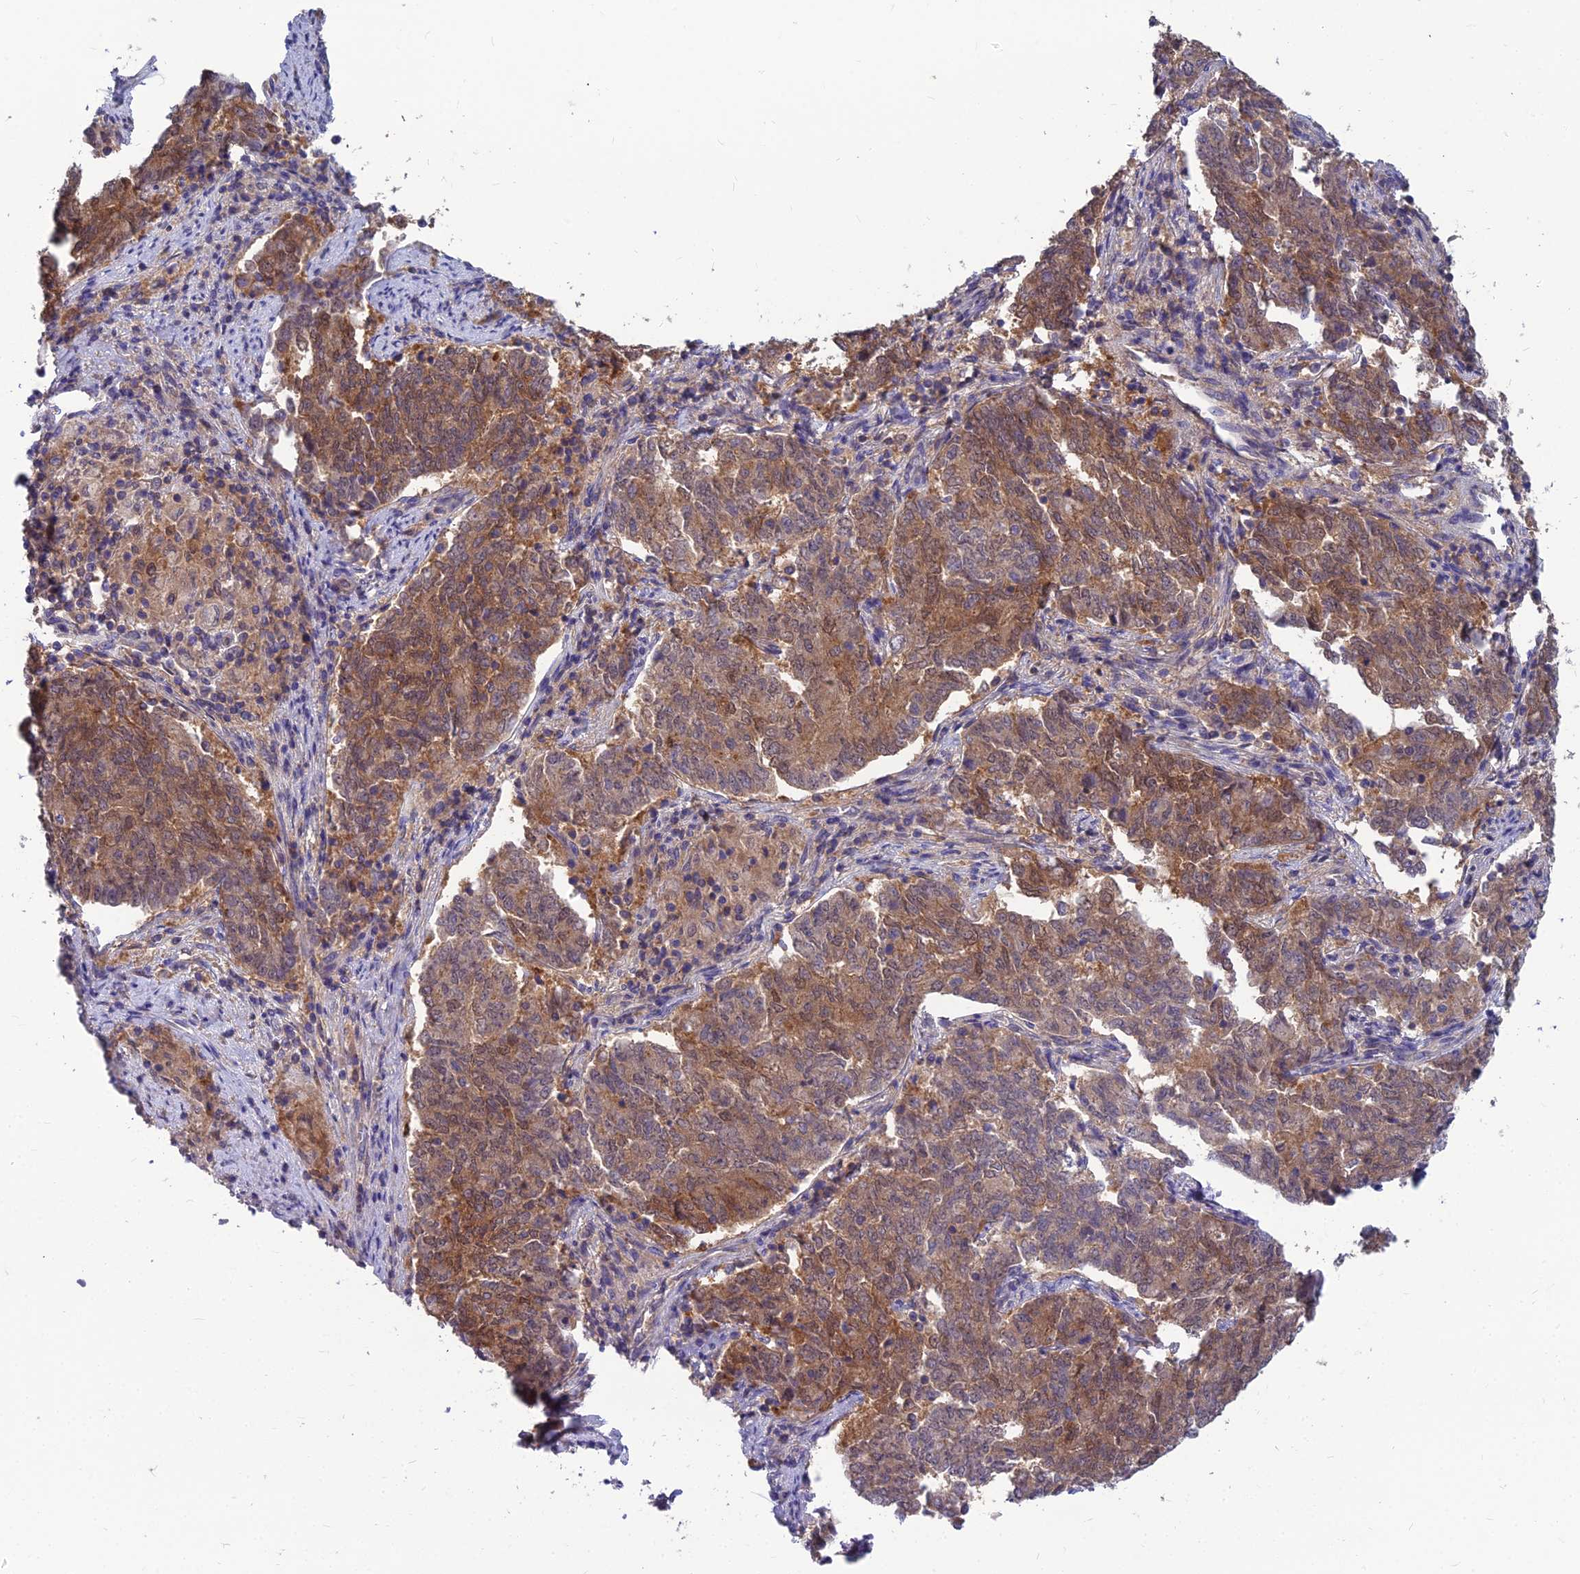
{"staining": {"intensity": "moderate", "quantity": ">75%", "location": "cytoplasmic/membranous"}, "tissue": "endometrial cancer", "cell_type": "Tumor cells", "image_type": "cancer", "snomed": [{"axis": "morphology", "description": "Adenocarcinoma, NOS"}, {"axis": "topography", "description": "Endometrium"}], "caption": "Immunohistochemical staining of adenocarcinoma (endometrial) displays moderate cytoplasmic/membranous protein positivity in about >75% of tumor cells. (Stains: DAB (3,3'-diaminobenzidine) in brown, nuclei in blue, Microscopy: brightfield microscopy at high magnification).", "gene": "MVD", "patient": {"sex": "female", "age": 80}}